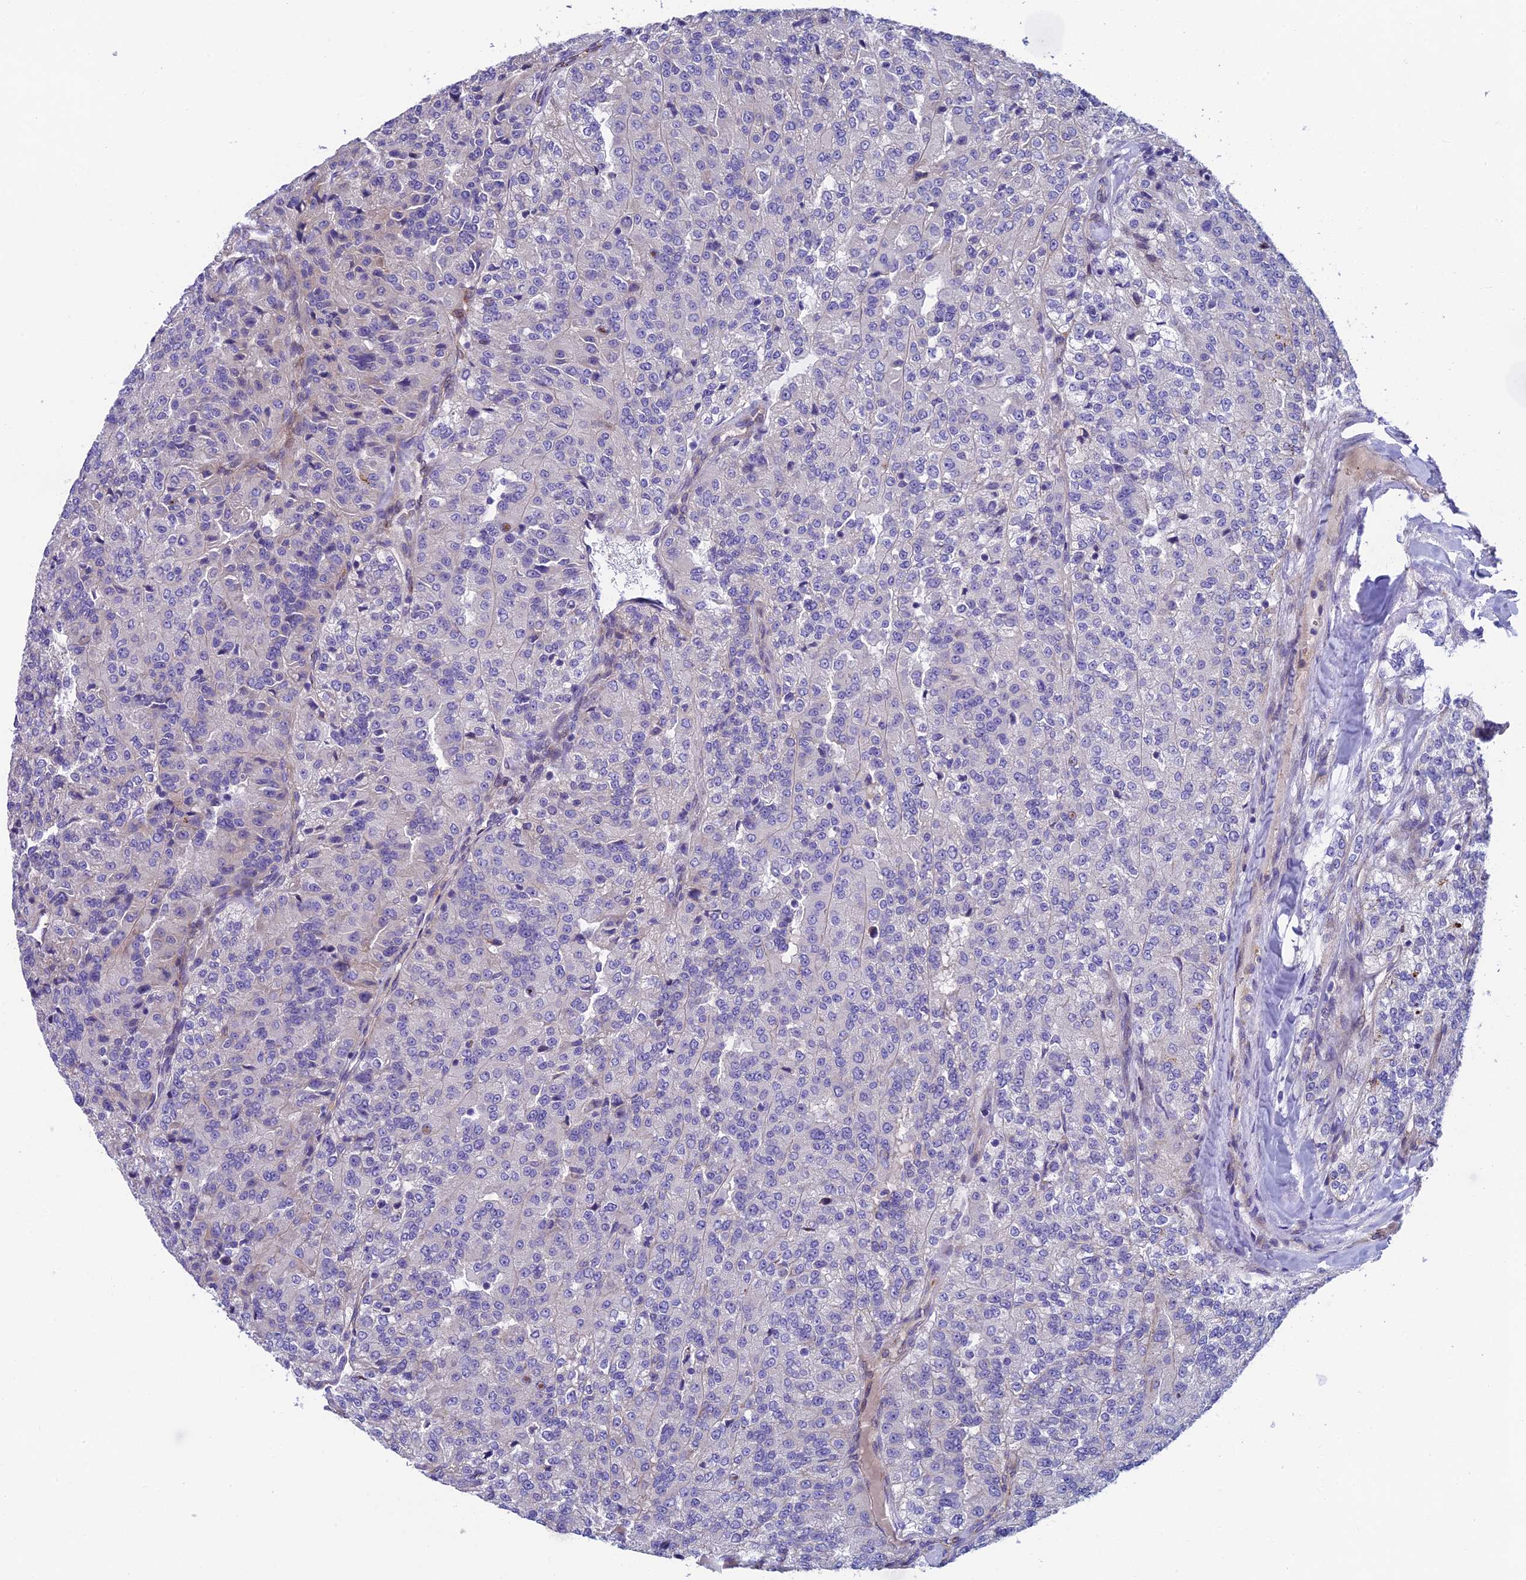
{"staining": {"intensity": "negative", "quantity": "none", "location": "none"}, "tissue": "renal cancer", "cell_type": "Tumor cells", "image_type": "cancer", "snomed": [{"axis": "morphology", "description": "Adenocarcinoma, NOS"}, {"axis": "topography", "description": "Kidney"}], "caption": "A photomicrograph of human adenocarcinoma (renal) is negative for staining in tumor cells.", "gene": "MACIR", "patient": {"sex": "female", "age": 63}}